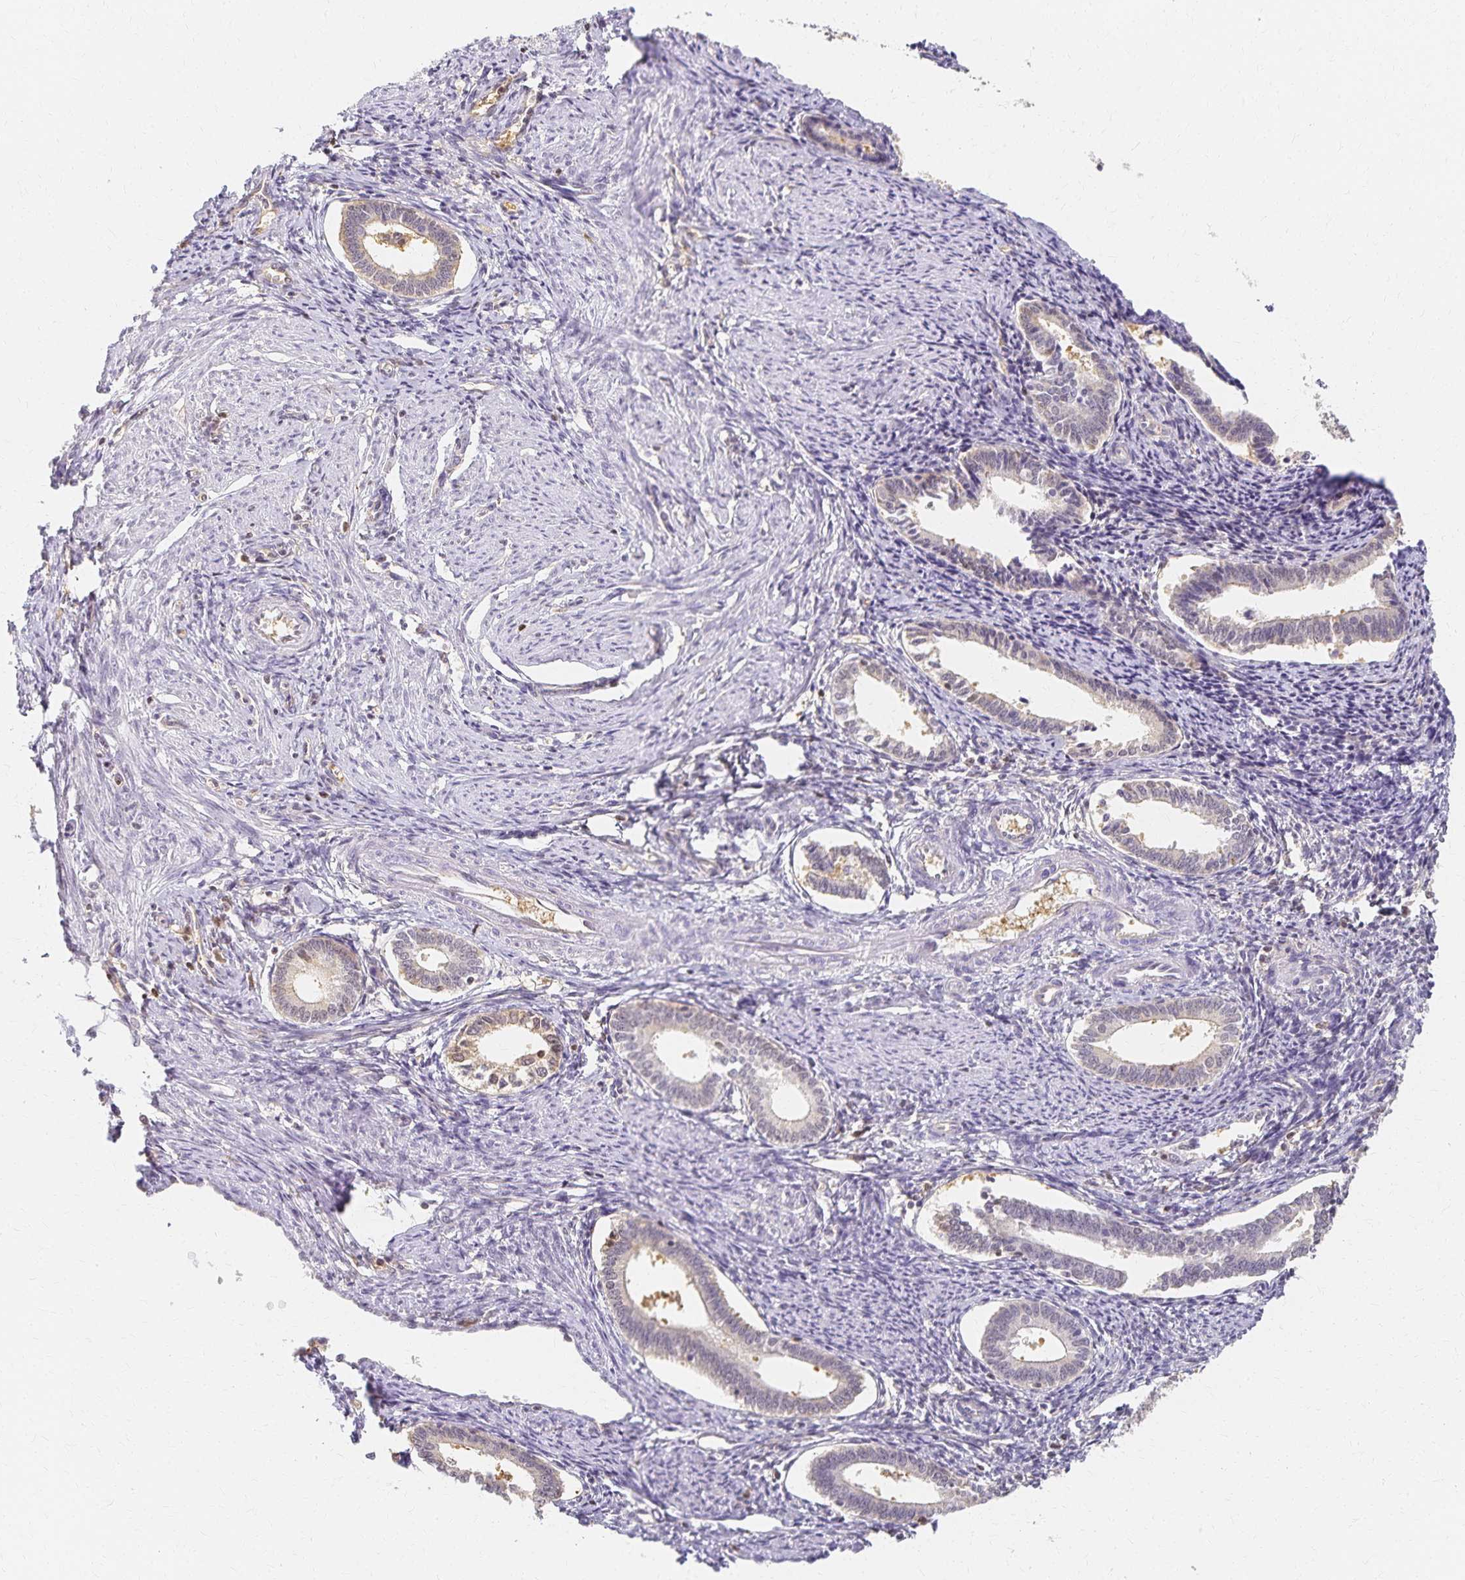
{"staining": {"intensity": "negative", "quantity": "none", "location": "none"}, "tissue": "endometrium", "cell_type": "Cells in endometrial stroma", "image_type": "normal", "snomed": [{"axis": "morphology", "description": "Normal tissue, NOS"}, {"axis": "topography", "description": "Endometrium"}], "caption": "Cells in endometrial stroma show no significant protein positivity in unremarkable endometrium. (Stains: DAB (3,3'-diaminobenzidine) IHC with hematoxylin counter stain, Microscopy: brightfield microscopy at high magnification).", "gene": "AZGP1", "patient": {"sex": "female", "age": 41}}